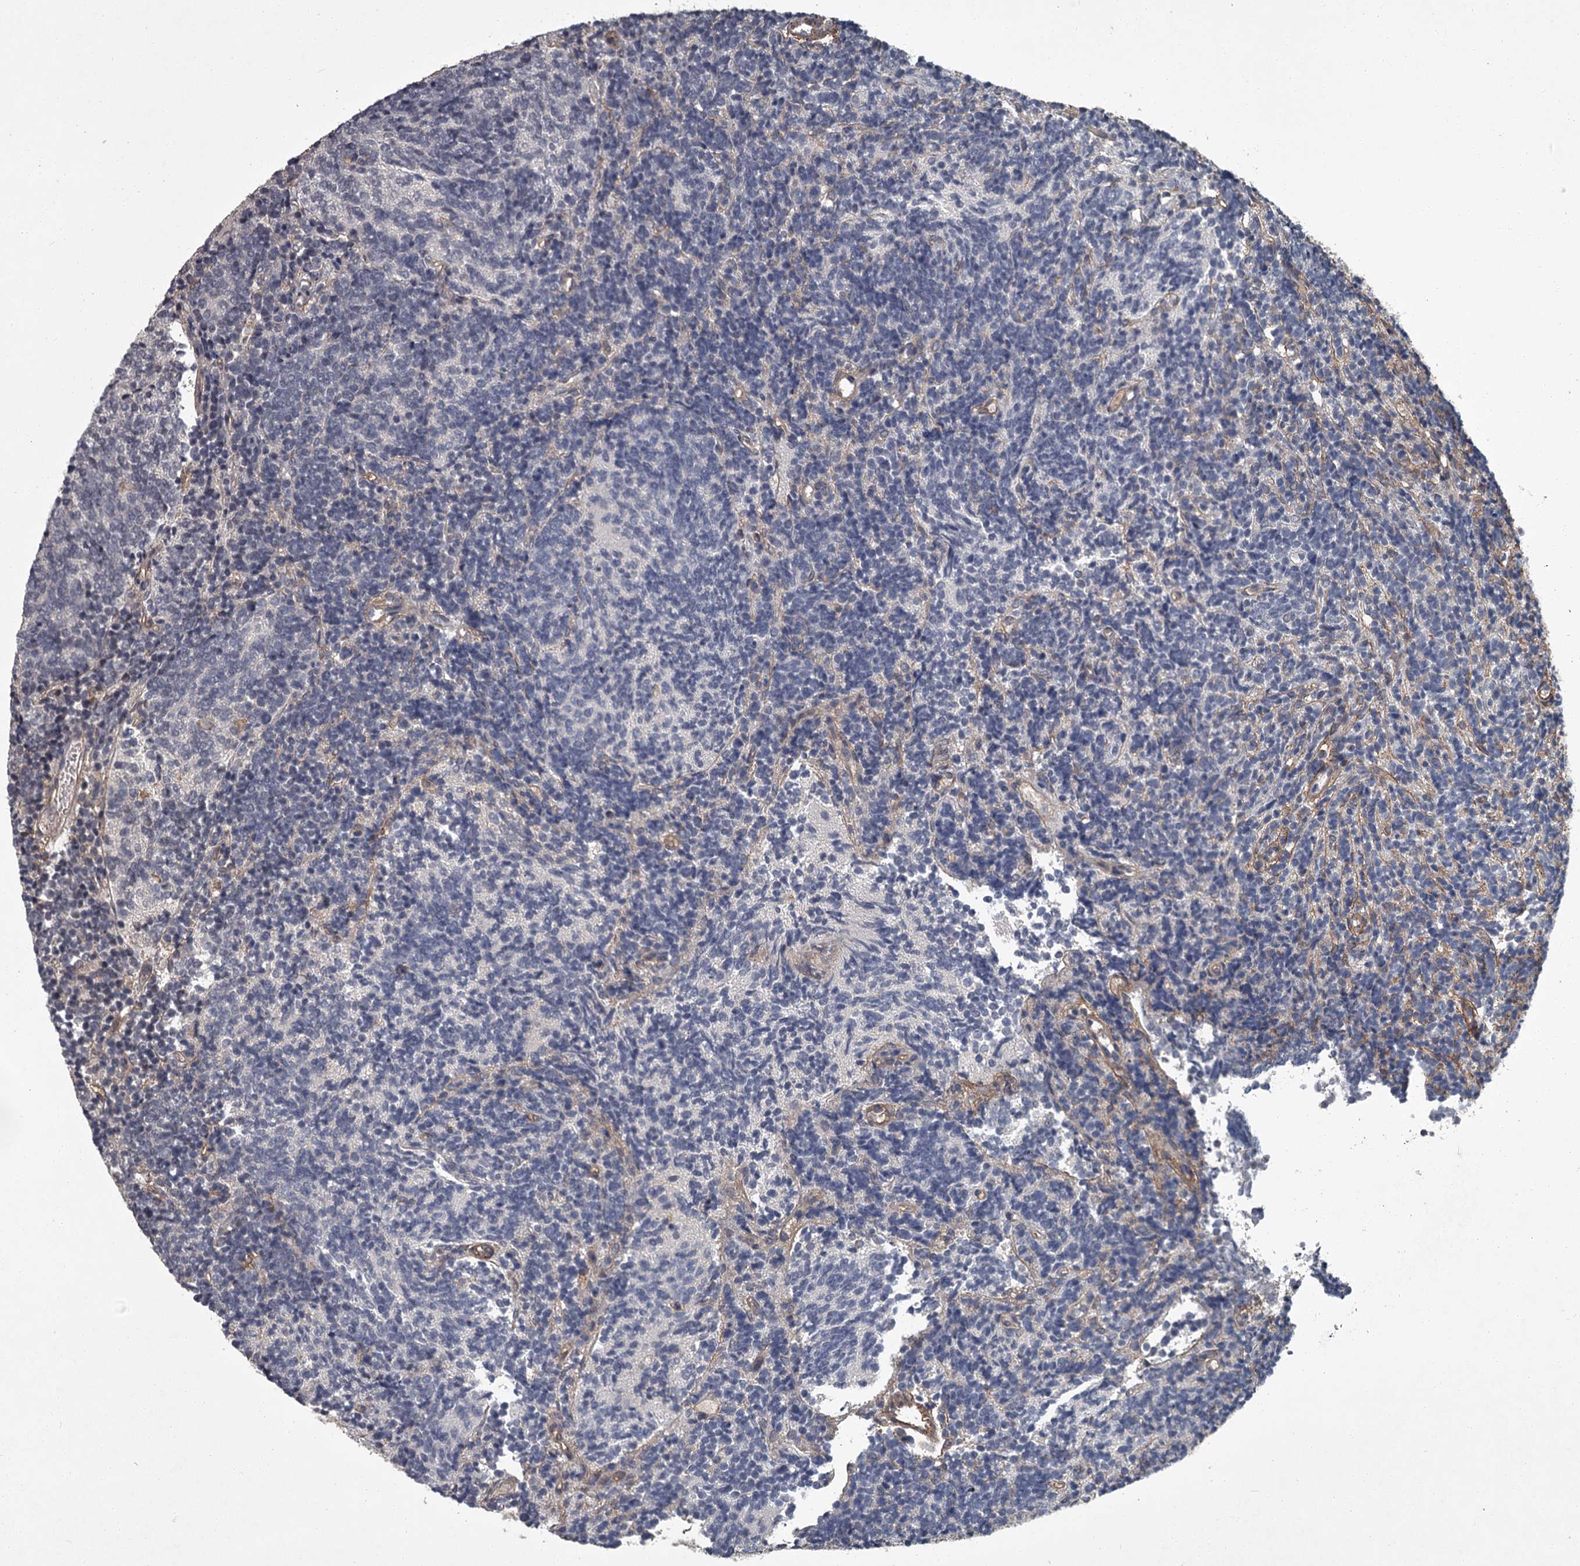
{"staining": {"intensity": "negative", "quantity": "none", "location": "none"}, "tissue": "glioma", "cell_type": "Tumor cells", "image_type": "cancer", "snomed": [{"axis": "morphology", "description": "Glioma, malignant, Low grade"}, {"axis": "topography", "description": "Brain"}], "caption": "The image exhibits no staining of tumor cells in low-grade glioma (malignant).", "gene": "FLVCR2", "patient": {"sex": "female", "age": 1}}